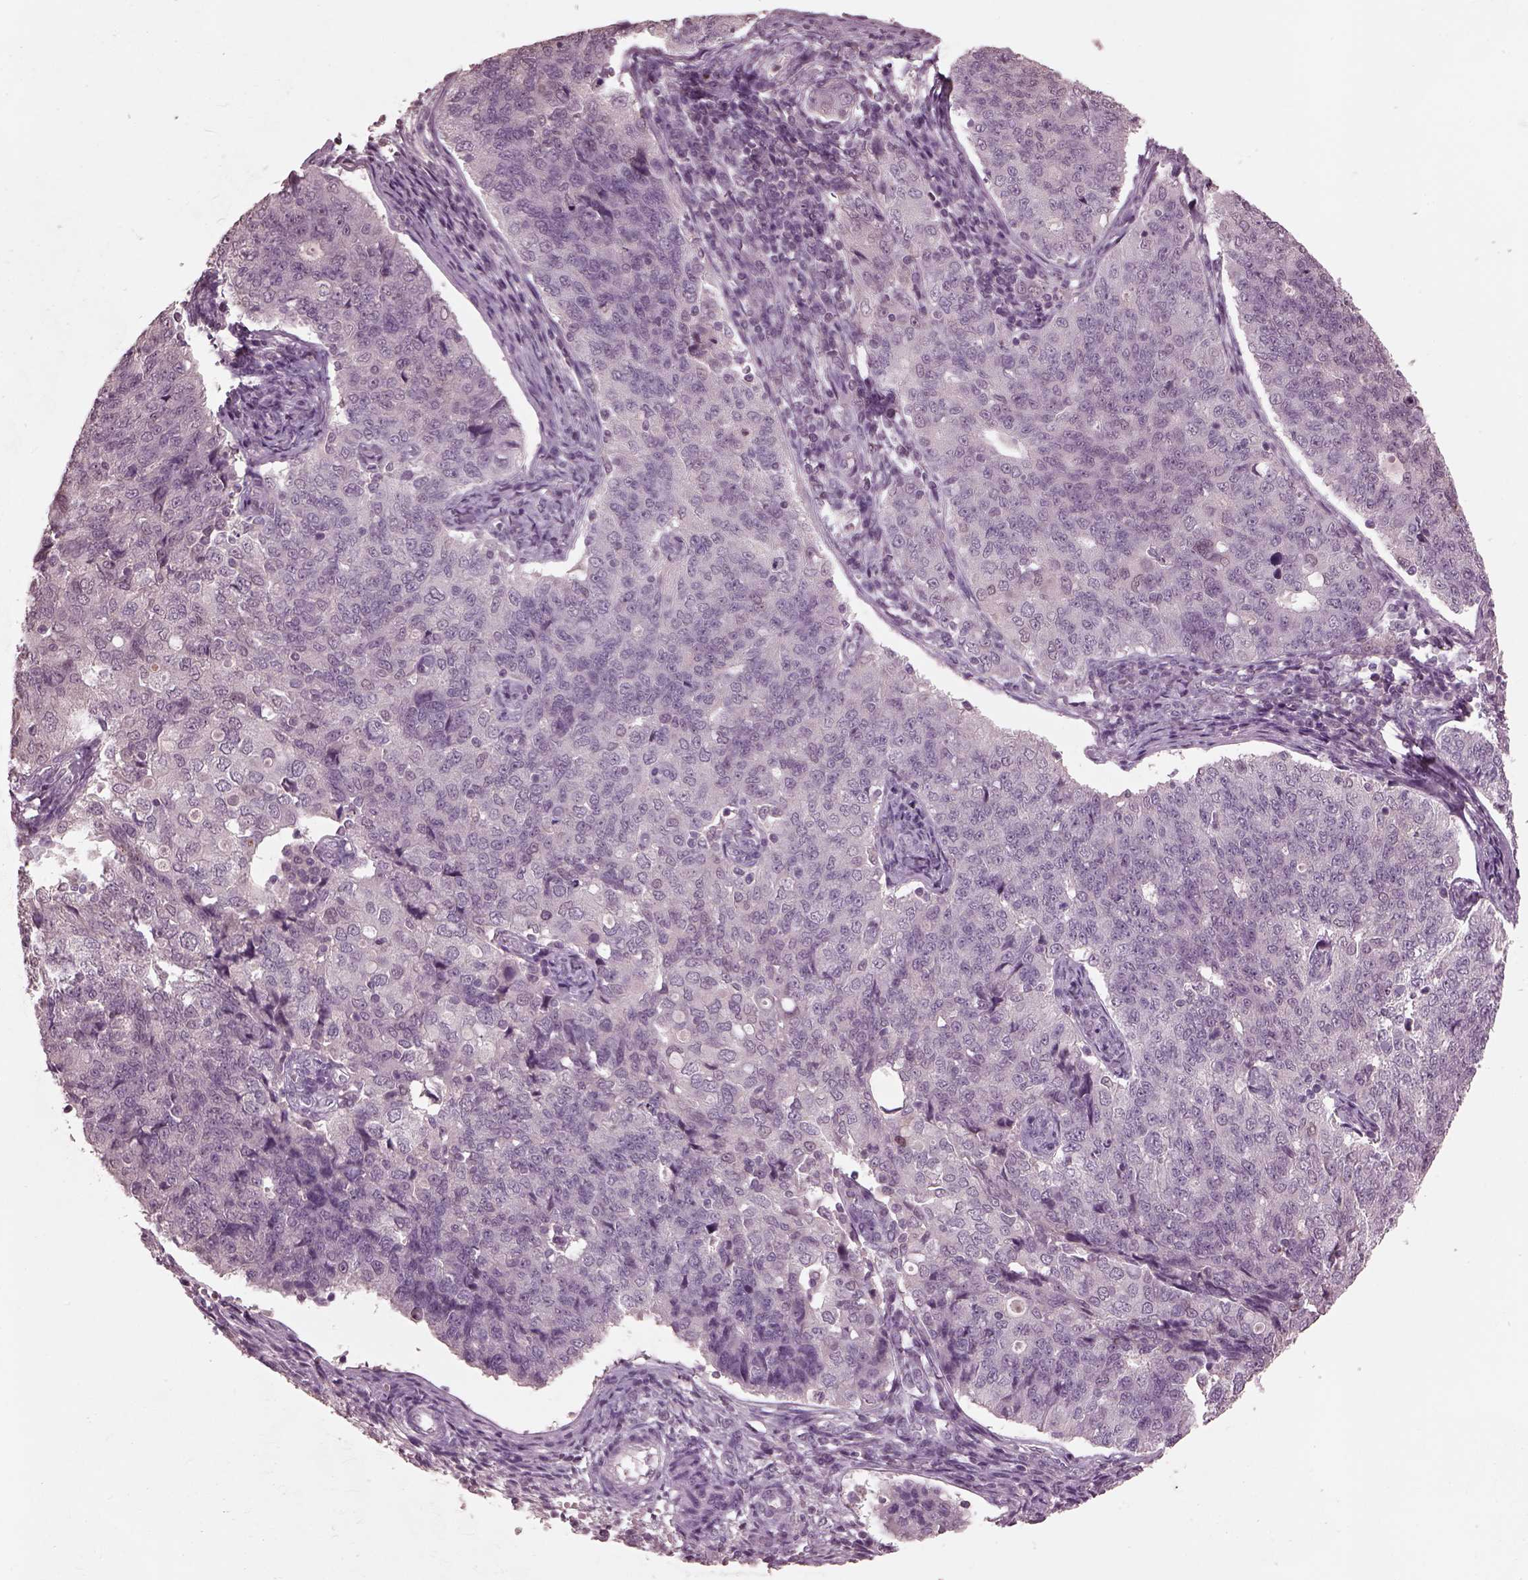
{"staining": {"intensity": "negative", "quantity": "none", "location": "none"}, "tissue": "endometrial cancer", "cell_type": "Tumor cells", "image_type": "cancer", "snomed": [{"axis": "morphology", "description": "Adenocarcinoma, NOS"}, {"axis": "topography", "description": "Endometrium"}], "caption": "IHC of adenocarcinoma (endometrial) displays no expression in tumor cells.", "gene": "TSKS", "patient": {"sex": "female", "age": 43}}